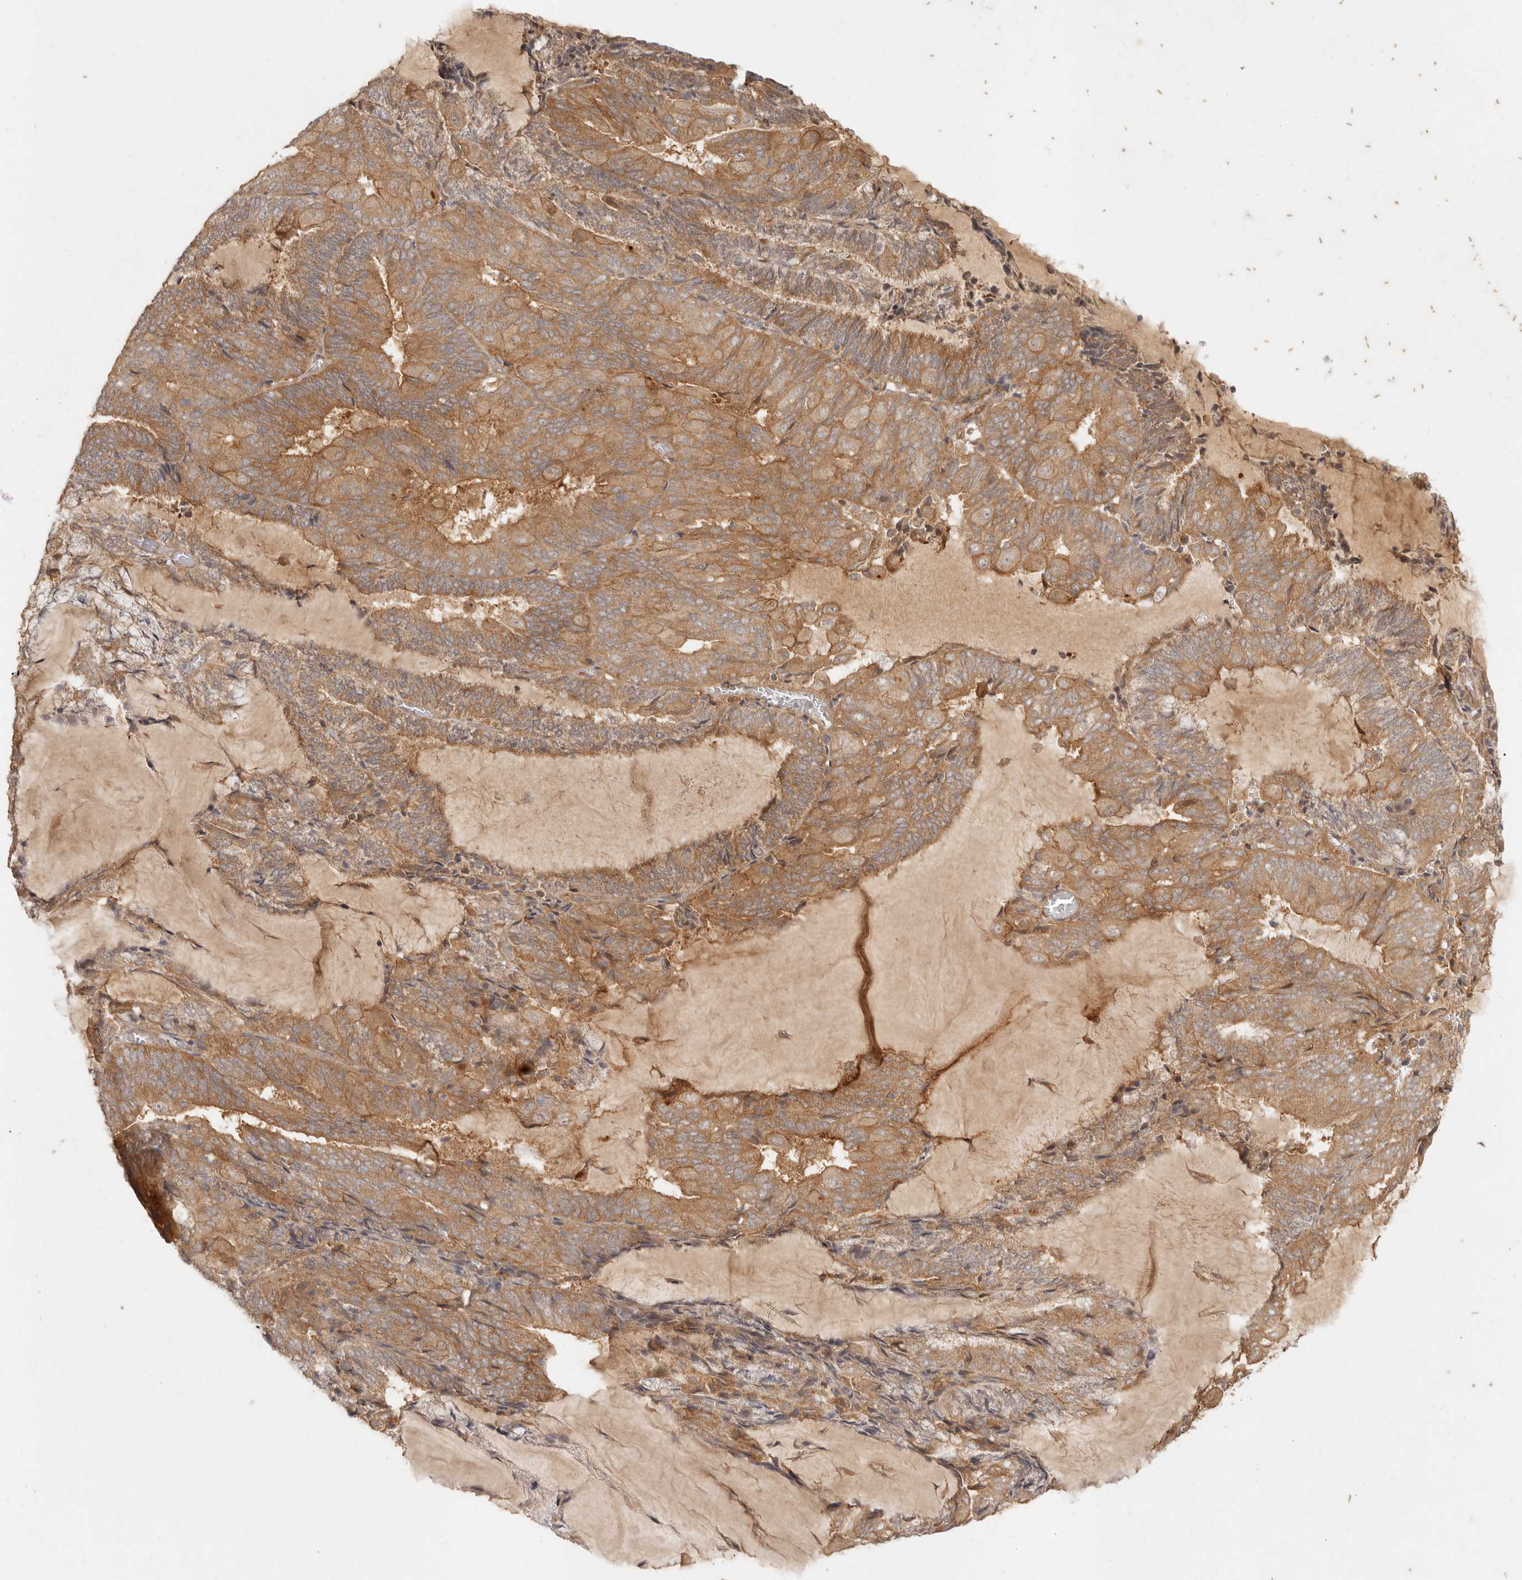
{"staining": {"intensity": "moderate", "quantity": ">75%", "location": "cytoplasmic/membranous"}, "tissue": "endometrial cancer", "cell_type": "Tumor cells", "image_type": "cancer", "snomed": [{"axis": "morphology", "description": "Adenocarcinoma, NOS"}, {"axis": "topography", "description": "Endometrium"}], "caption": "The histopathology image demonstrates immunohistochemical staining of adenocarcinoma (endometrial). There is moderate cytoplasmic/membranous expression is seen in about >75% of tumor cells.", "gene": "VIPR1", "patient": {"sex": "female", "age": 81}}